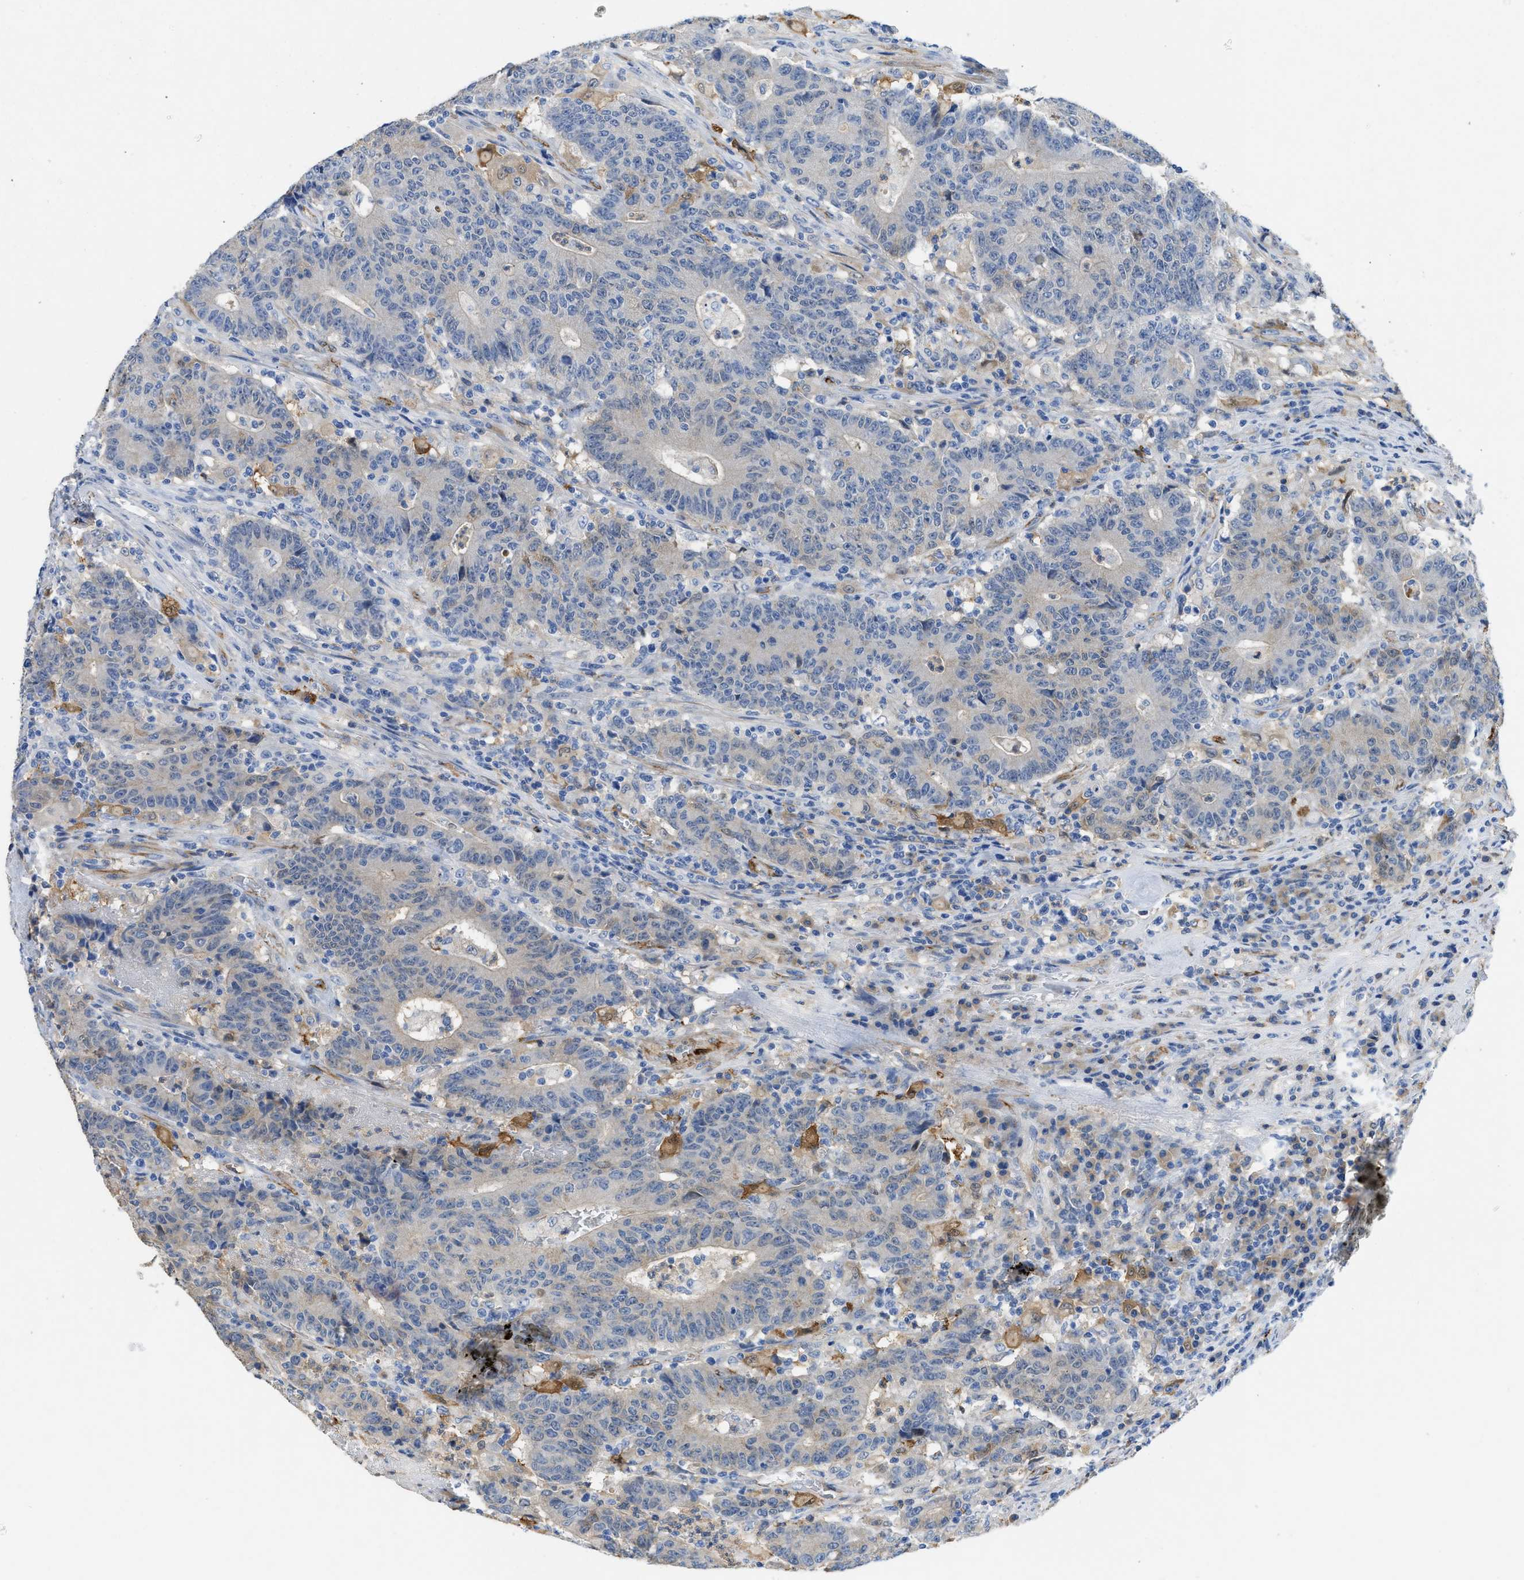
{"staining": {"intensity": "negative", "quantity": "none", "location": "none"}, "tissue": "colorectal cancer", "cell_type": "Tumor cells", "image_type": "cancer", "snomed": [{"axis": "morphology", "description": "Normal tissue, NOS"}, {"axis": "morphology", "description": "Adenocarcinoma, NOS"}, {"axis": "topography", "description": "Colon"}], "caption": "DAB (3,3'-diaminobenzidine) immunohistochemical staining of colorectal adenocarcinoma exhibits no significant positivity in tumor cells. (DAB IHC, high magnification).", "gene": "SPEG", "patient": {"sex": "female", "age": 75}}